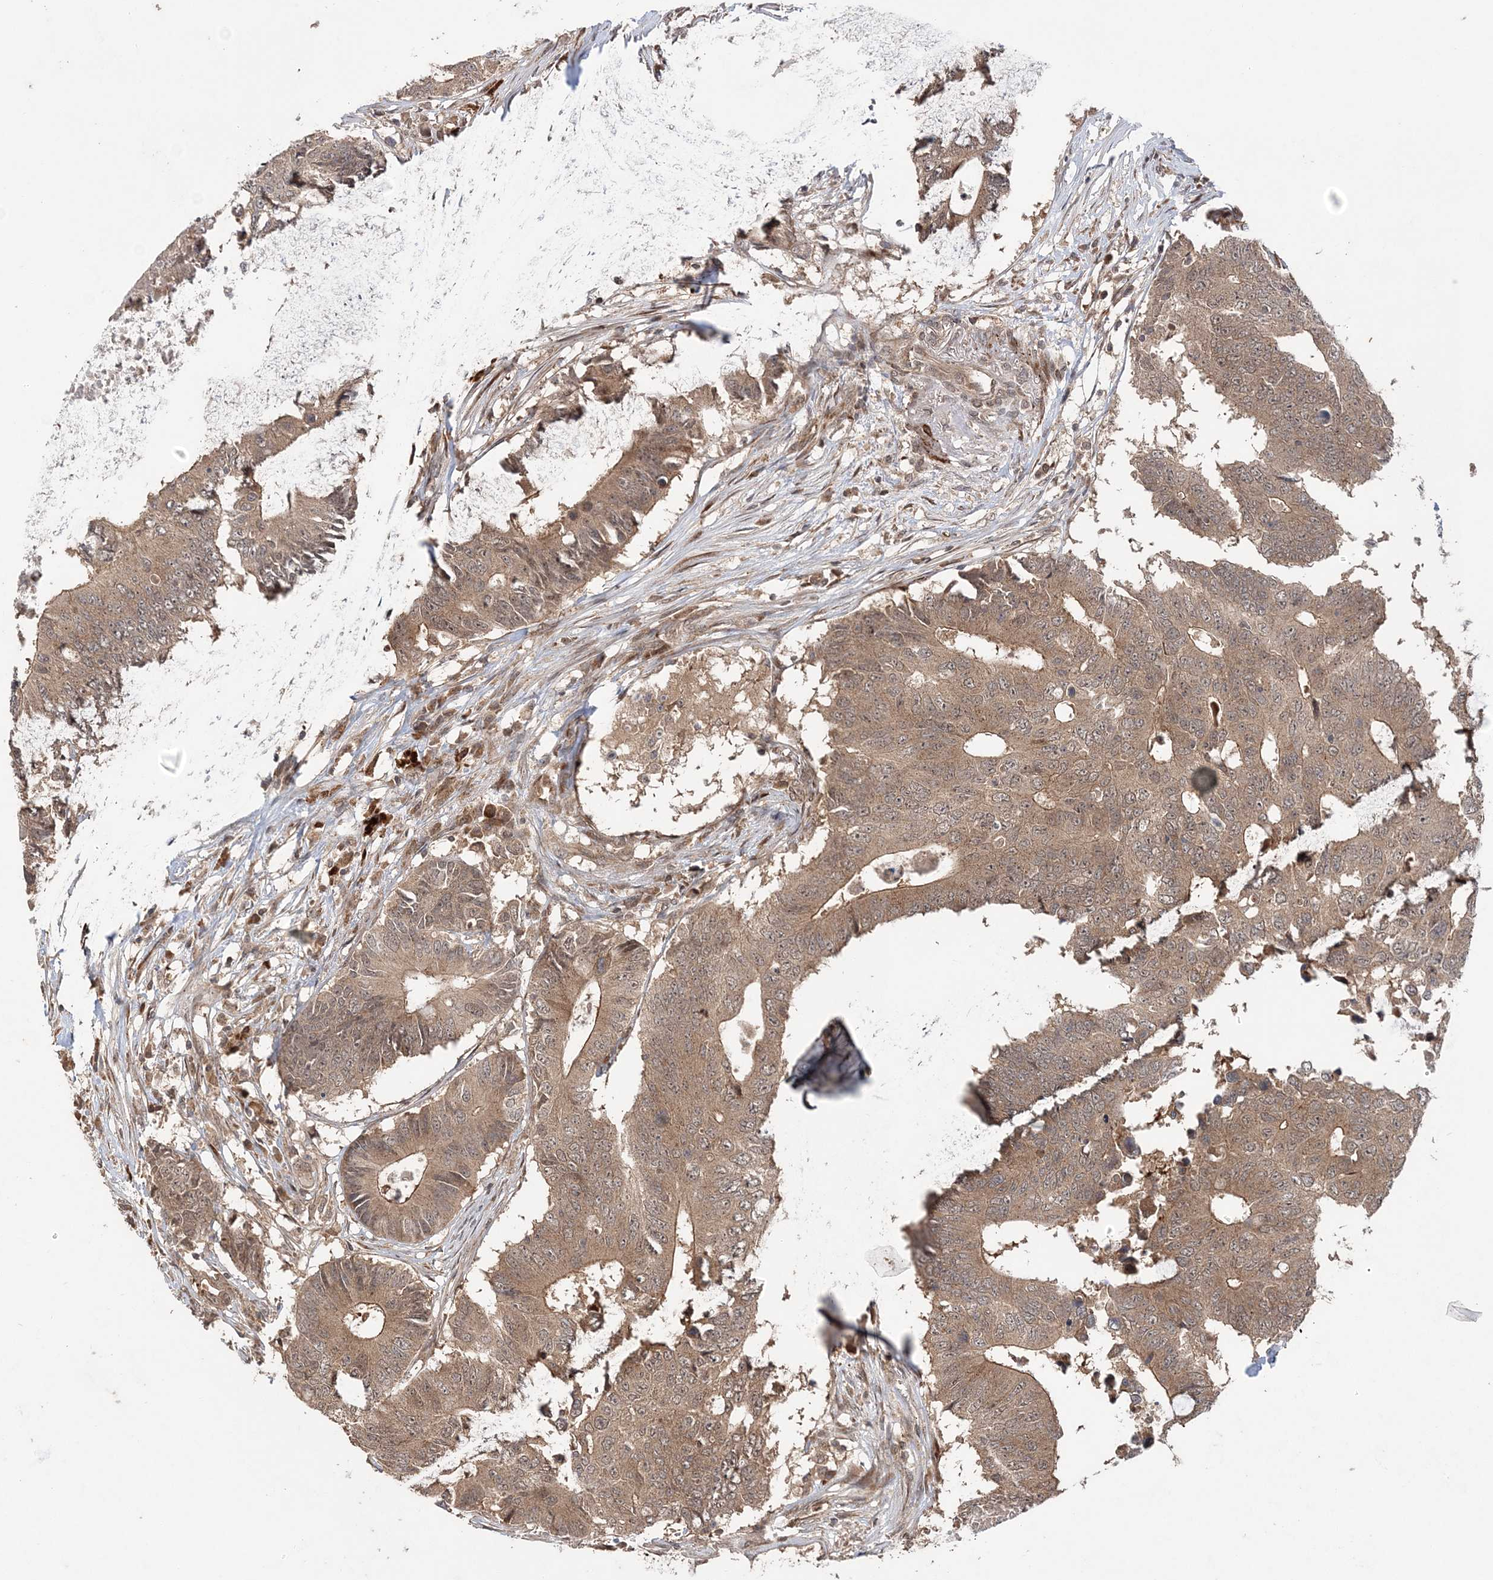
{"staining": {"intensity": "moderate", "quantity": ">75%", "location": "cytoplasmic/membranous"}, "tissue": "colorectal cancer", "cell_type": "Tumor cells", "image_type": "cancer", "snomed": [{"axis": "morphology", "description": "Adenocarcinoma, NOS"}, {"axis": "topography", "description": "Colon"}], "caption": "A brown stain labels moderate cytoplasmic/membranous staining of a protein in colorectal adenocarcinoma tumor cells. (DAB (3,3'-diaminobenzidine) IHC, brown staining for protein, blue staining for nuclei).", "gene": "UBTD2", "patient": {"sex": "male", "age": 71}}